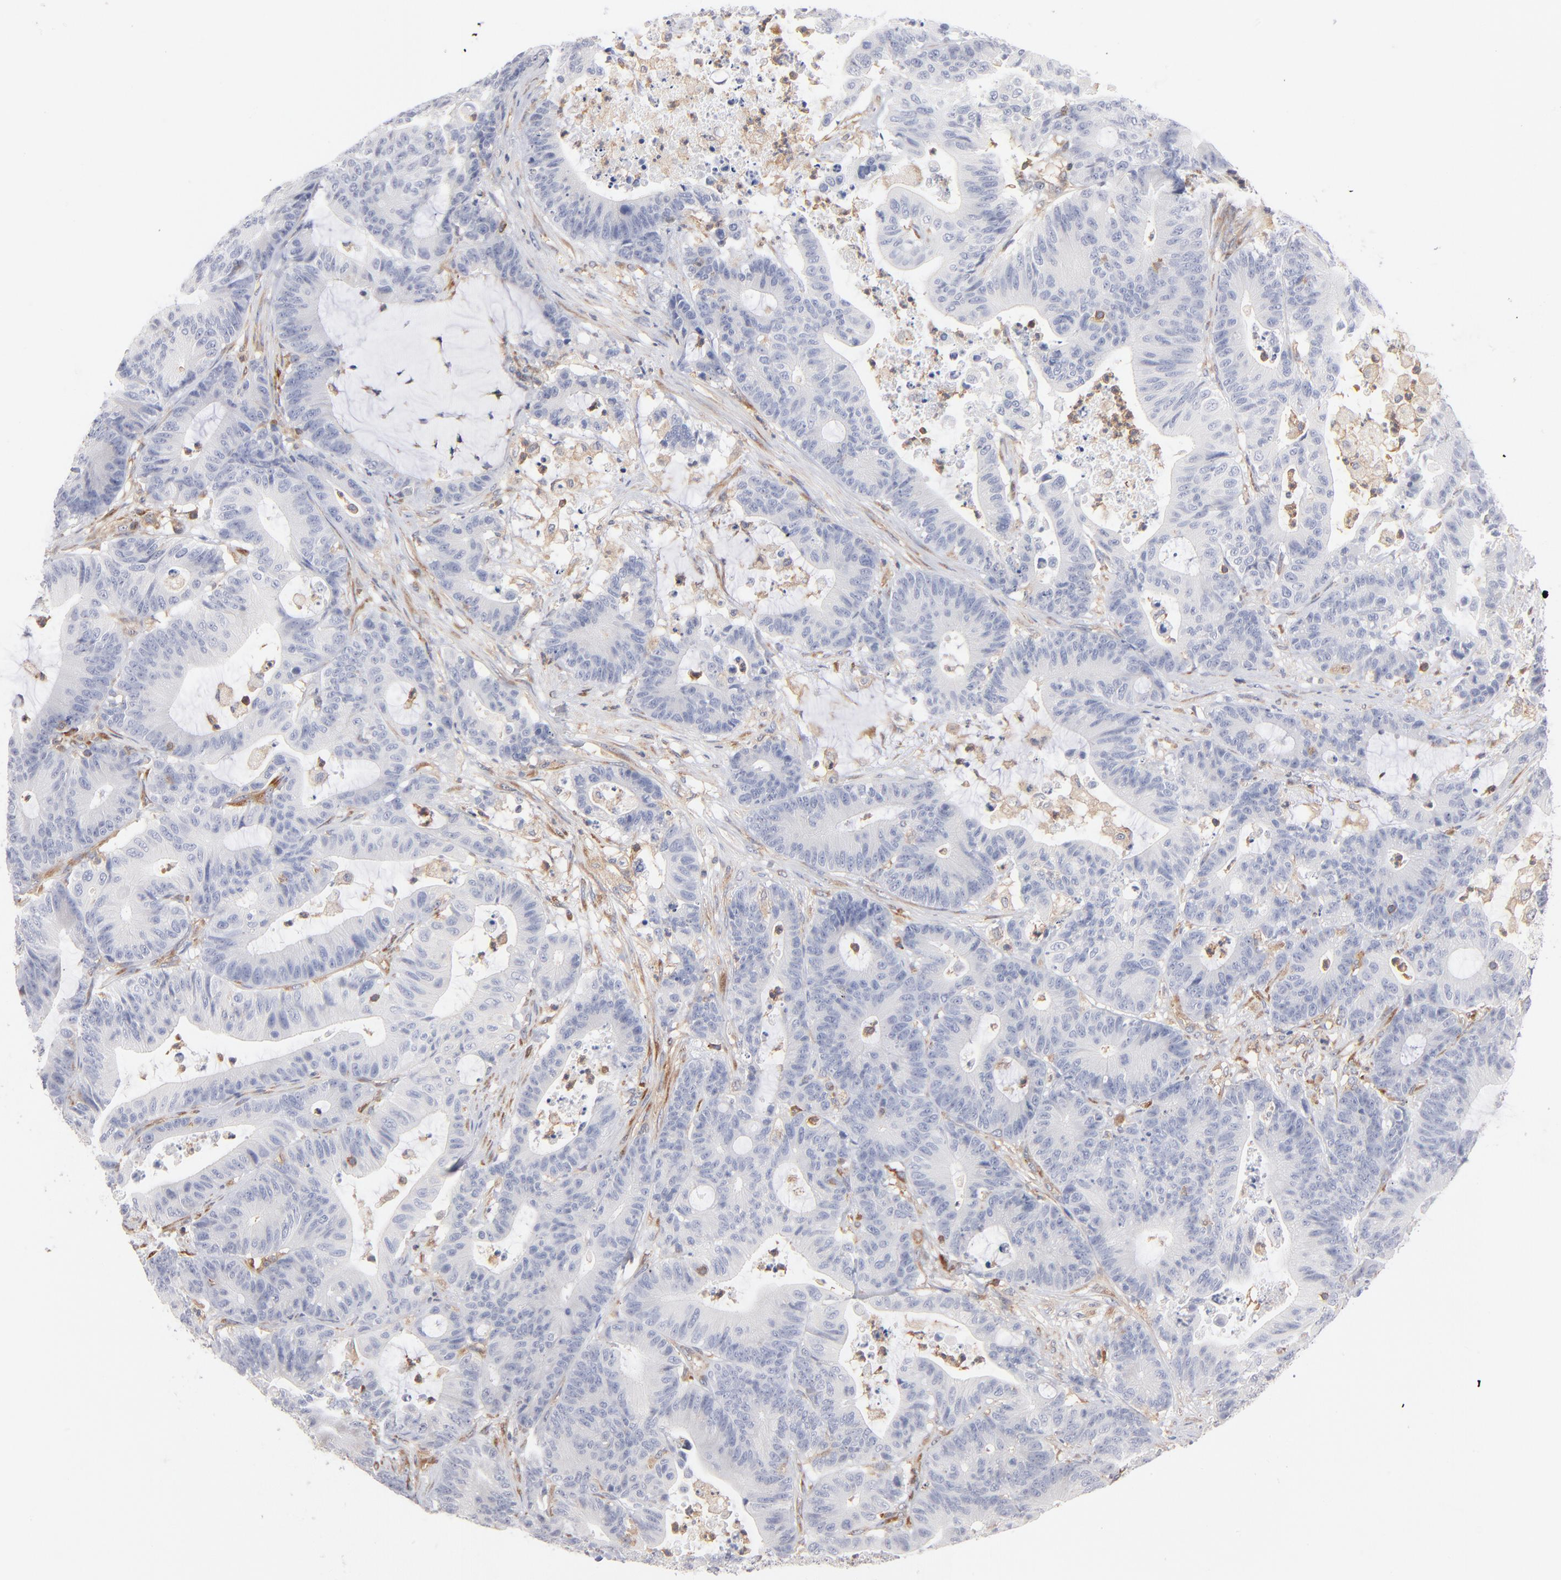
{"staining": {"intensity": "negative", "quantity": "none", "location": "none"}, "tissue": "colorectal cancer", "cell_type": "Tumor cells", "image_type": "cancer", "snomed": [{"axis": "morphology", "description": "Adenocarcinoma, NOS"}, {"axis": "topography", "description": "Colon"}], "caption": "DAB (3,3'-diaminobenzidine) immunohistochemical staining of human adenocarcinoma (colorectal) reveals no significant positivity in tumor cells.", "gene": "WIPF1", "patient": {"sex": "female", "age": 84}}